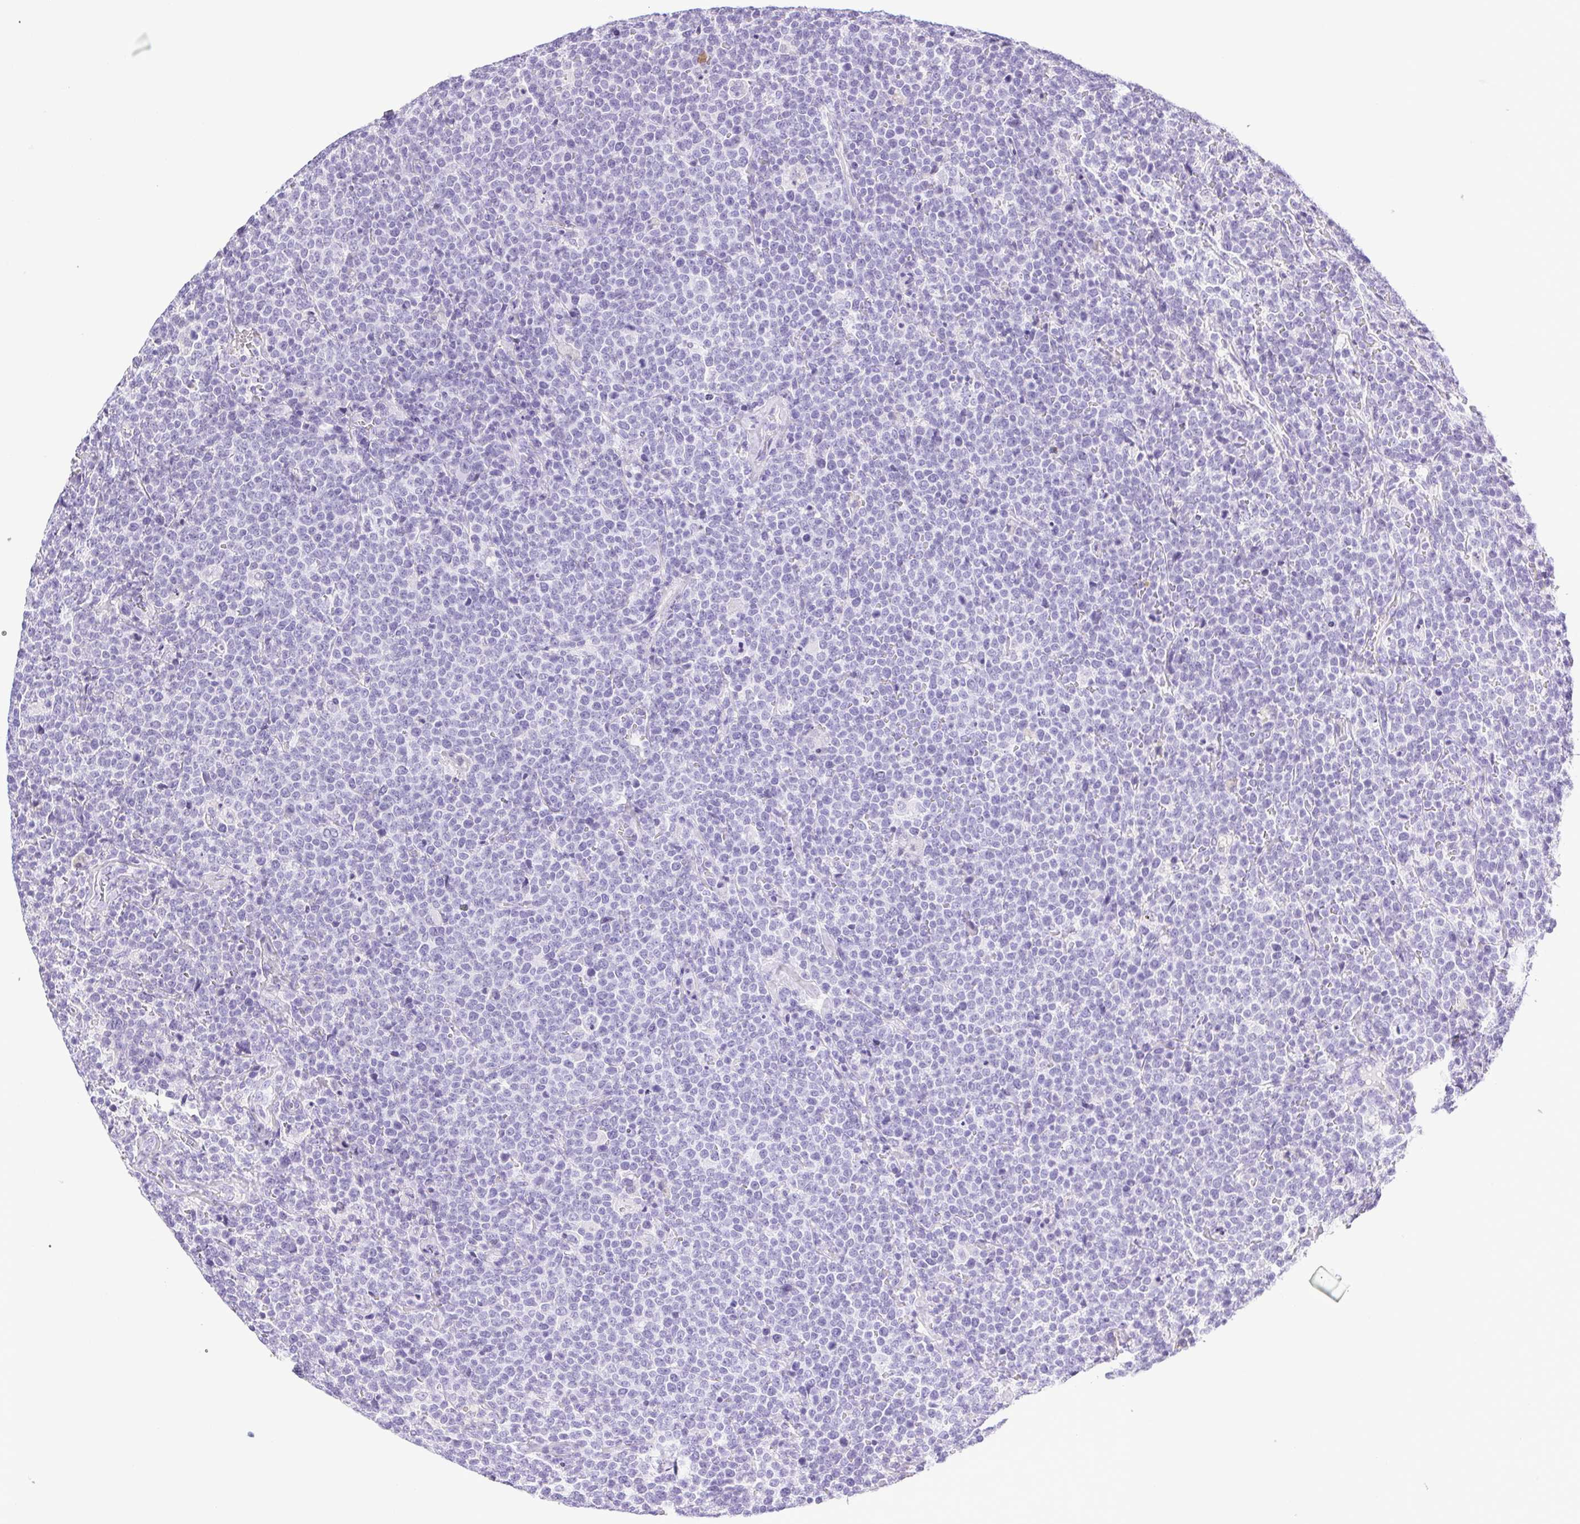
{"staining": {"intensity": "negative", "quantity": "none", "location": "none"}, "tissue": "lymphoma", "cell_type": "Tumor cells", "image_type": "cancer", "snomed": [{"axis": "morphology", "description": "Malignant lymphoma, non-Hodgkin's type, High grade"}, {"axis": "topography", "description": "Lymph node"}], "caption": "Immunohistochemistry (IHC) histopathology image of neoplastic tissue: human lymphoma stained with DAB (3,3'-diaminobenzidine) exhibits no significant protein positivity in tumor cells.", "gene": "PAPPA2", "patient": {"sex": "male", "age": 61}}